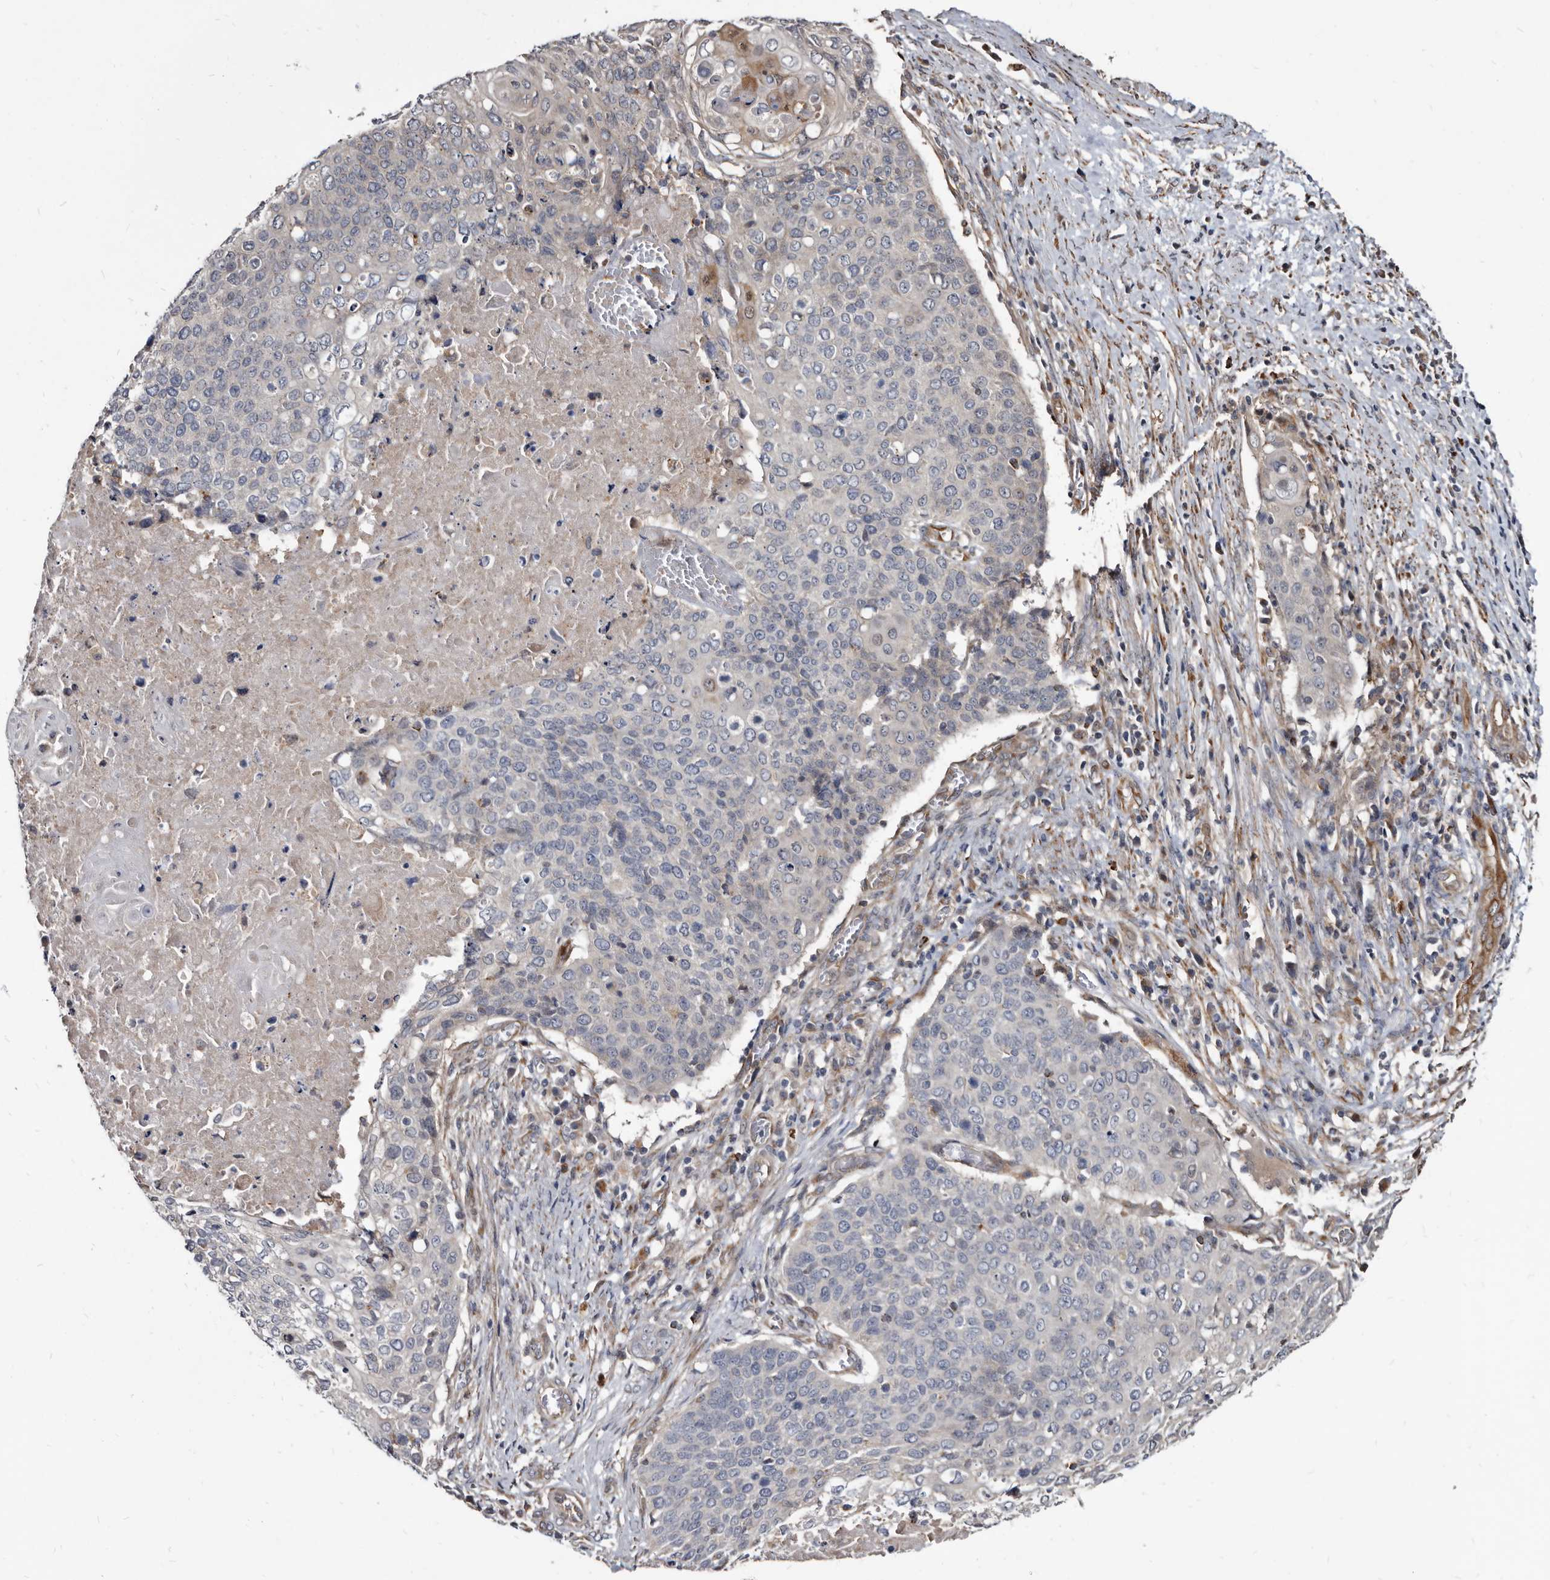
{"staining": {"intensity": "negative", "quantity": "none", "location": "none"}, "tissue": "cervical cancer", "cell_type": "Tumor cells", "image_type": "cancer", "snomed": [{"axis": "morphology", "description": "Squamous cell carcinoma, NOS"}, {"axis": "topography", "description": "Cervix"}], "caption": "High power microscopy histopathology image of an immunohistochemistry image of cervical cancer (squamous cell carcinoma), revealing no significant expression in tumor cells.", "gene": "CTSA", "patient": {"sex": "female", "age": 39}}